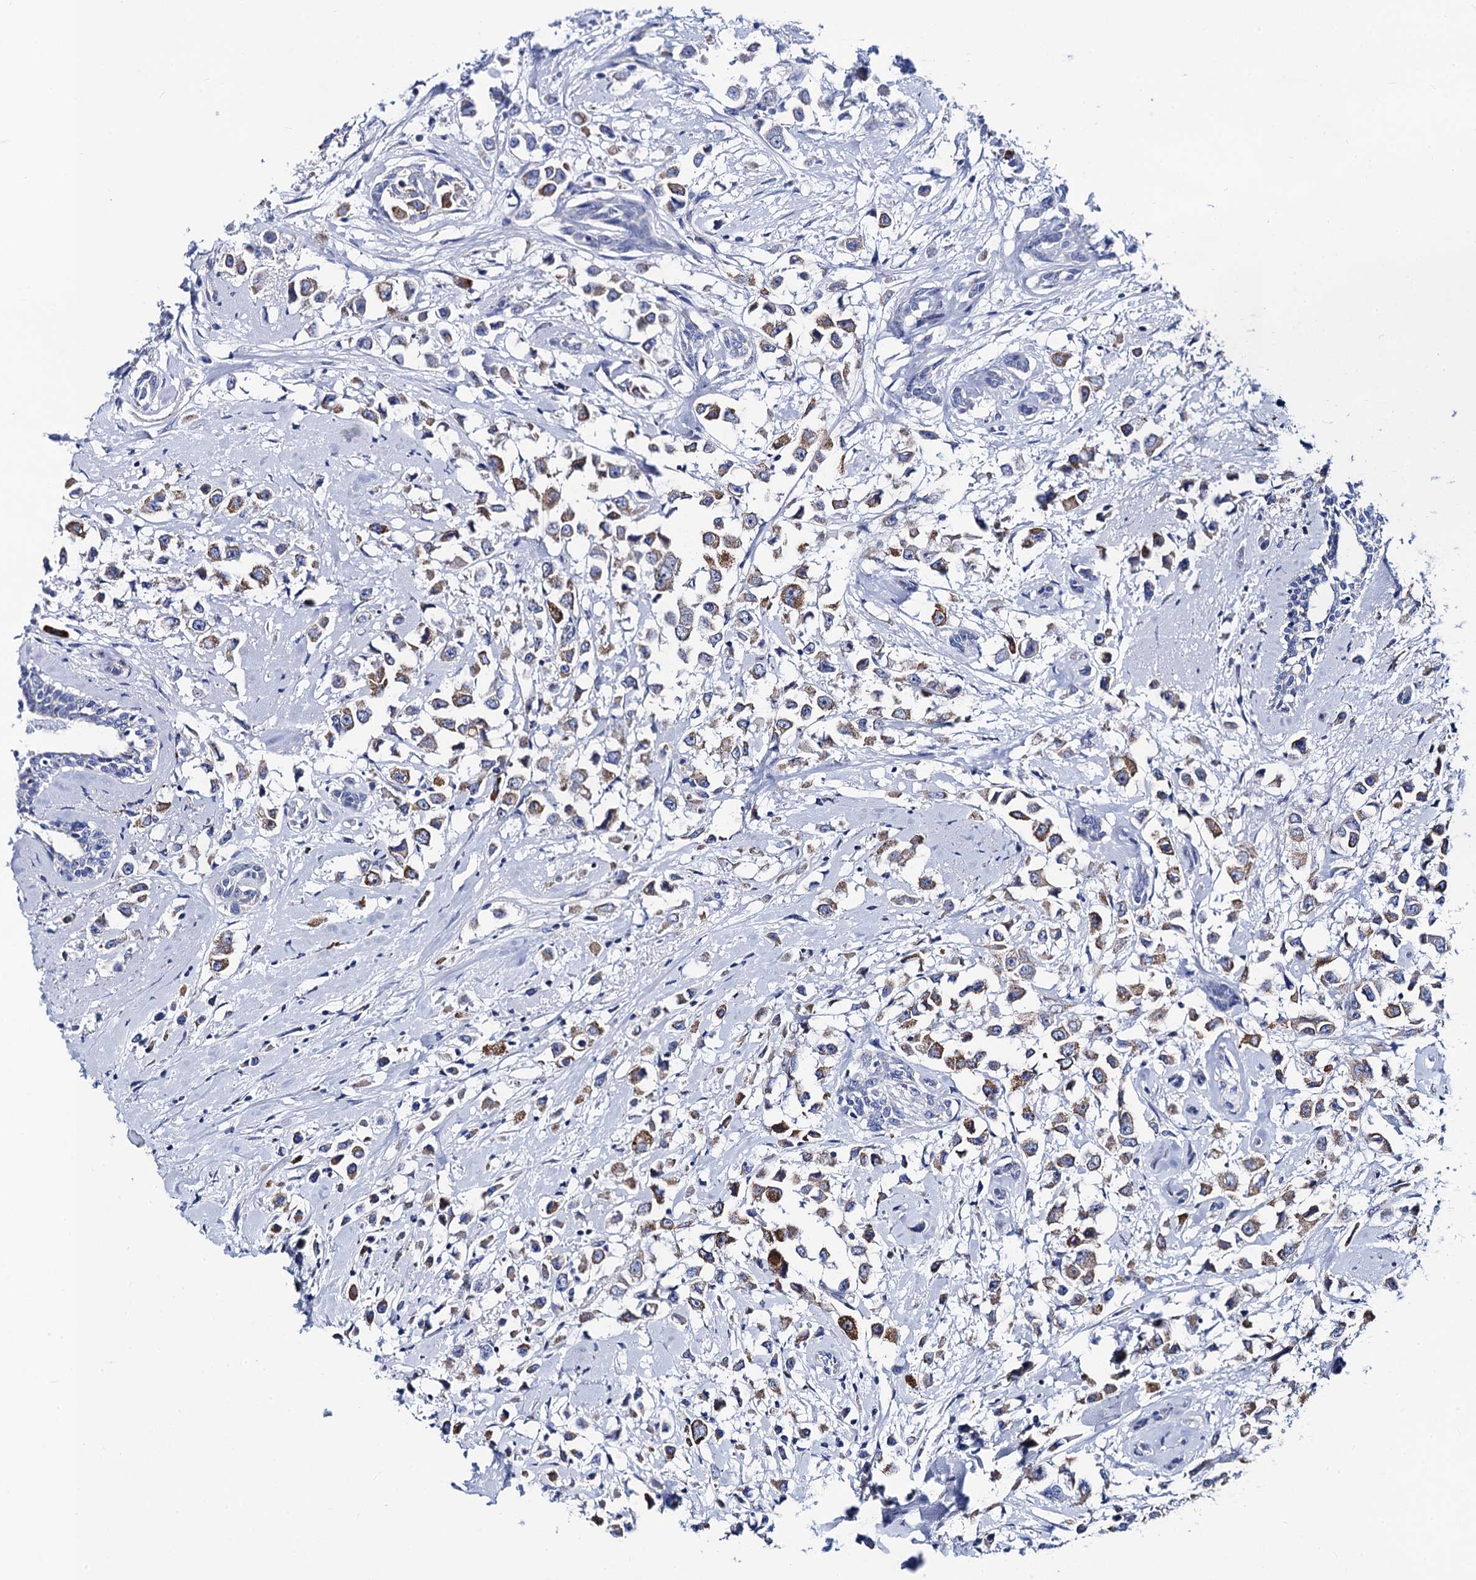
{"staining": {"intensity": "strong", "quantity": ">75%", "location": "cytoplasmic/membranous"}, "tissue": "breast cancer", "cell_type": "Tumor cells", "image_type": "cancer", "snomed": [{"axis": "morphology", "description": "Duct carcinoma"}, {"axis": "topography", "description": "Breast"}], "caption": "This micrograph exhibits immunohistochemistry (IHC) staining of human breast cancer (intraductal carcinoma), with high strong cytoplasmic/membranous staining in about >75% of tumor cells.", "gene": "ACADSB", "patient": {"sex": "female", "age": 87}}